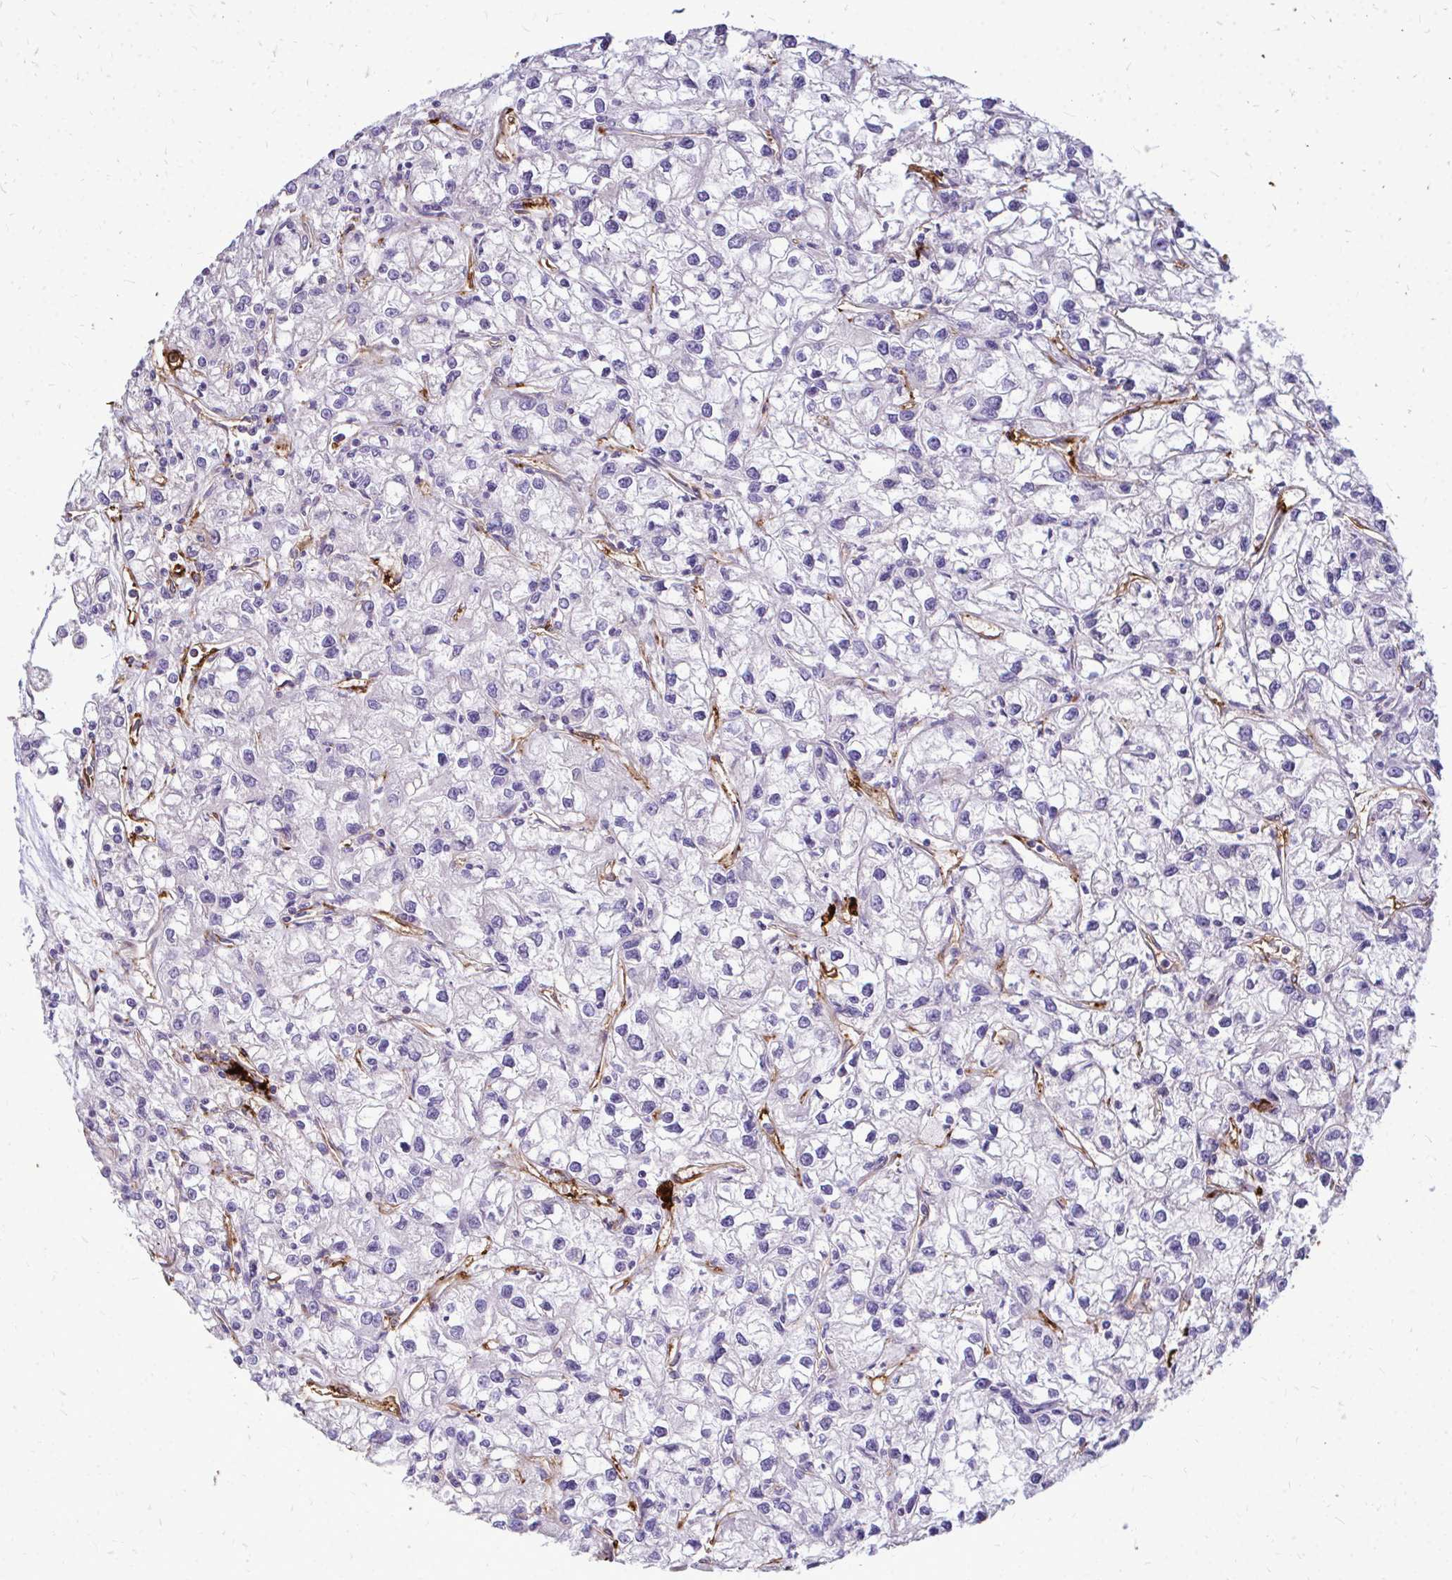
{"staining": {"intensity": "negative", "quantity": "none", "location": "none"}, "tissue": "renal cancer", "cell_type": "Tumor cells", "image_type": "cancer", "snomed": [{"axis": "morphology", "description": "Adenocarcinoma, NOS"}, {"axis": "topography", "description": "Kidney"}], "caption": "High magnification brightfield microscopy of renal cancer (adenocarcinoma) stained with DAB (brown) and counterstained with hematoxylin (blue): tumor cells show no significant staining. The staining is performed using DAB (3,3'-diaminobenzidine) brown chromogen with nuclei counter-stained in using hematoxylin.", "gene": "MARCKSL1", "patient": {"sex": "female", "age": 59}}